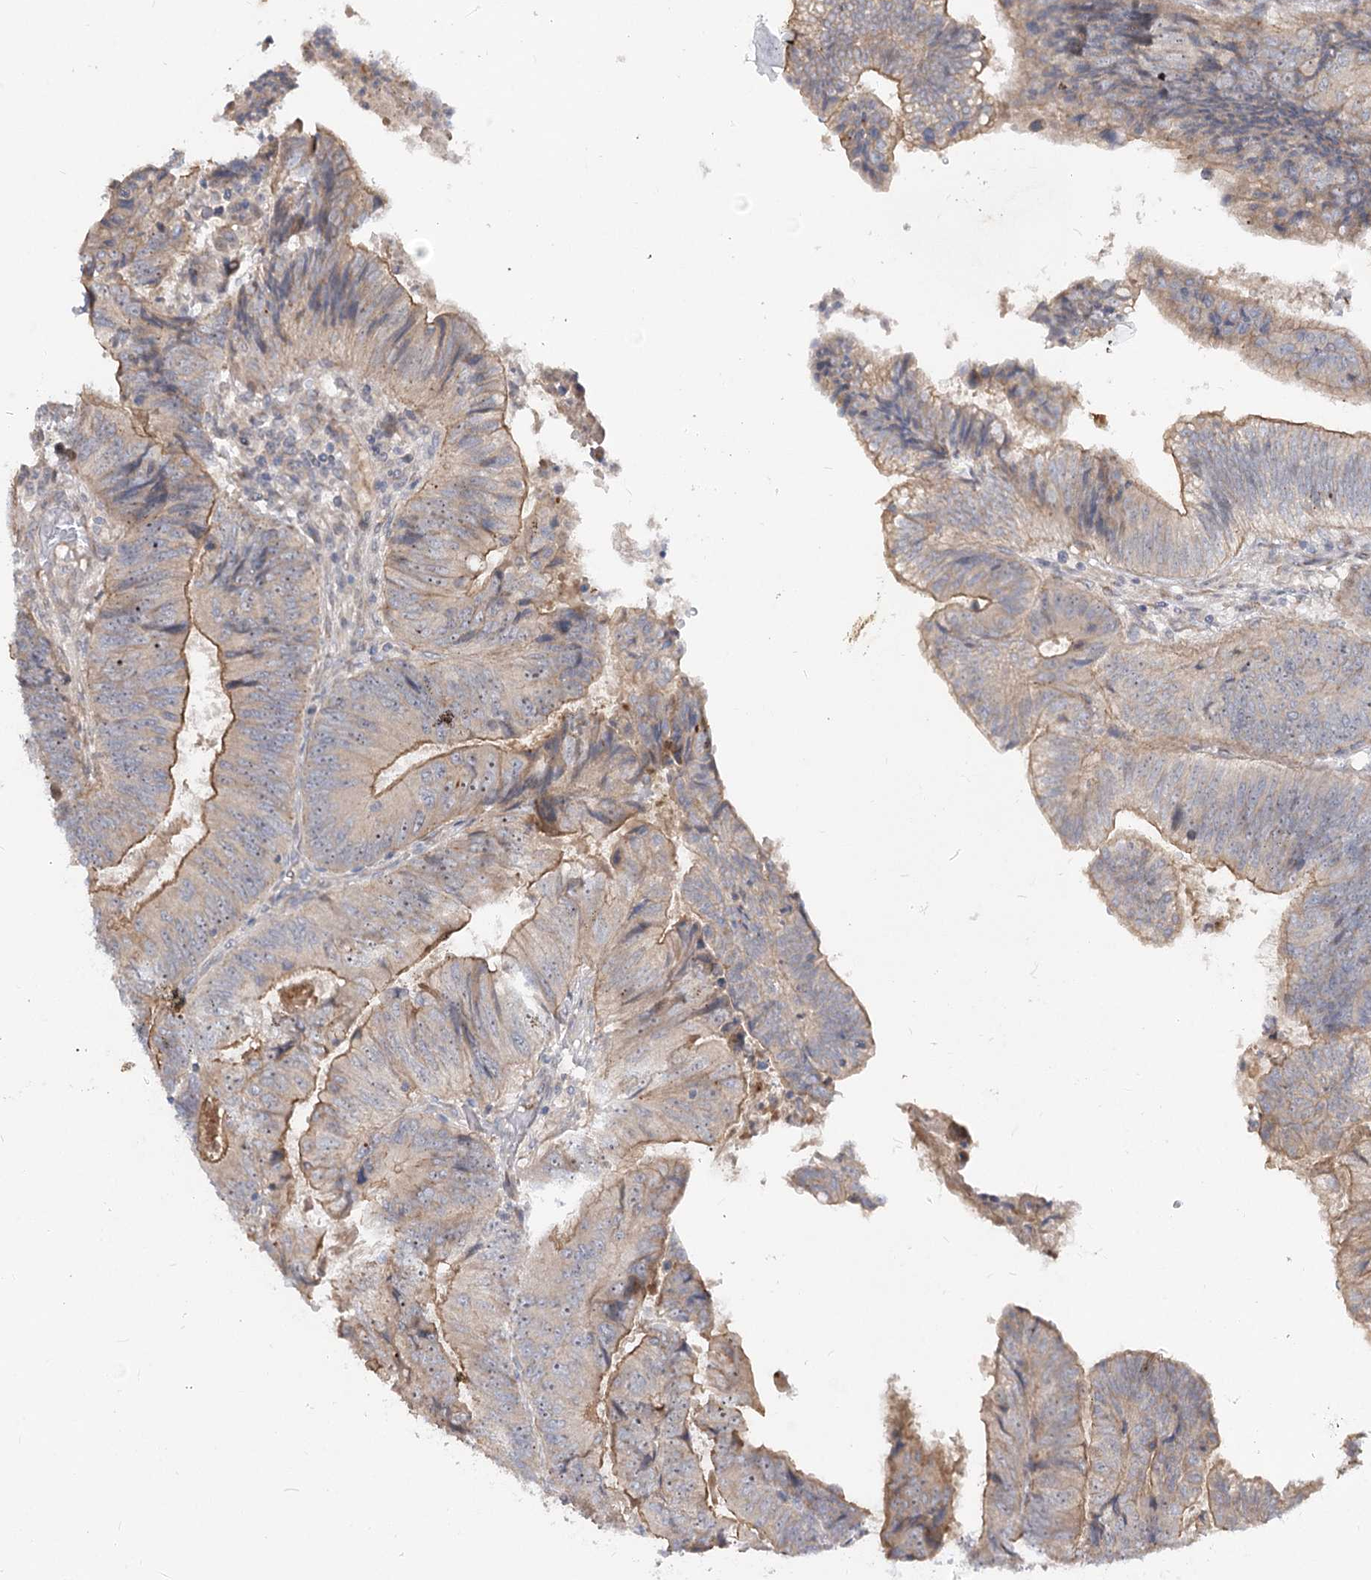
{"staining": {"intensity": "moderate", "quantity": "25%-75%", "location": "cytoplasmic/membranous"}, "tissue": "colorectal cancer", "cell_type": "Tumor cells", "image_type": "cancer", "snomed": [{"axis": "morphology", "description": "Adenocarcinoma, NOS"}, {"axis": "topography", "description": "Colon"}], "caption": "Tumor cells show moderate cytoplasmic/membranous positivity in approximately 25%-75% of cells in colorectal cancer. The protein is shown in brown color, while the nuclei are stained blue.", "gene": "FGF19", "patient": {"sex": "female", "age": 67}}